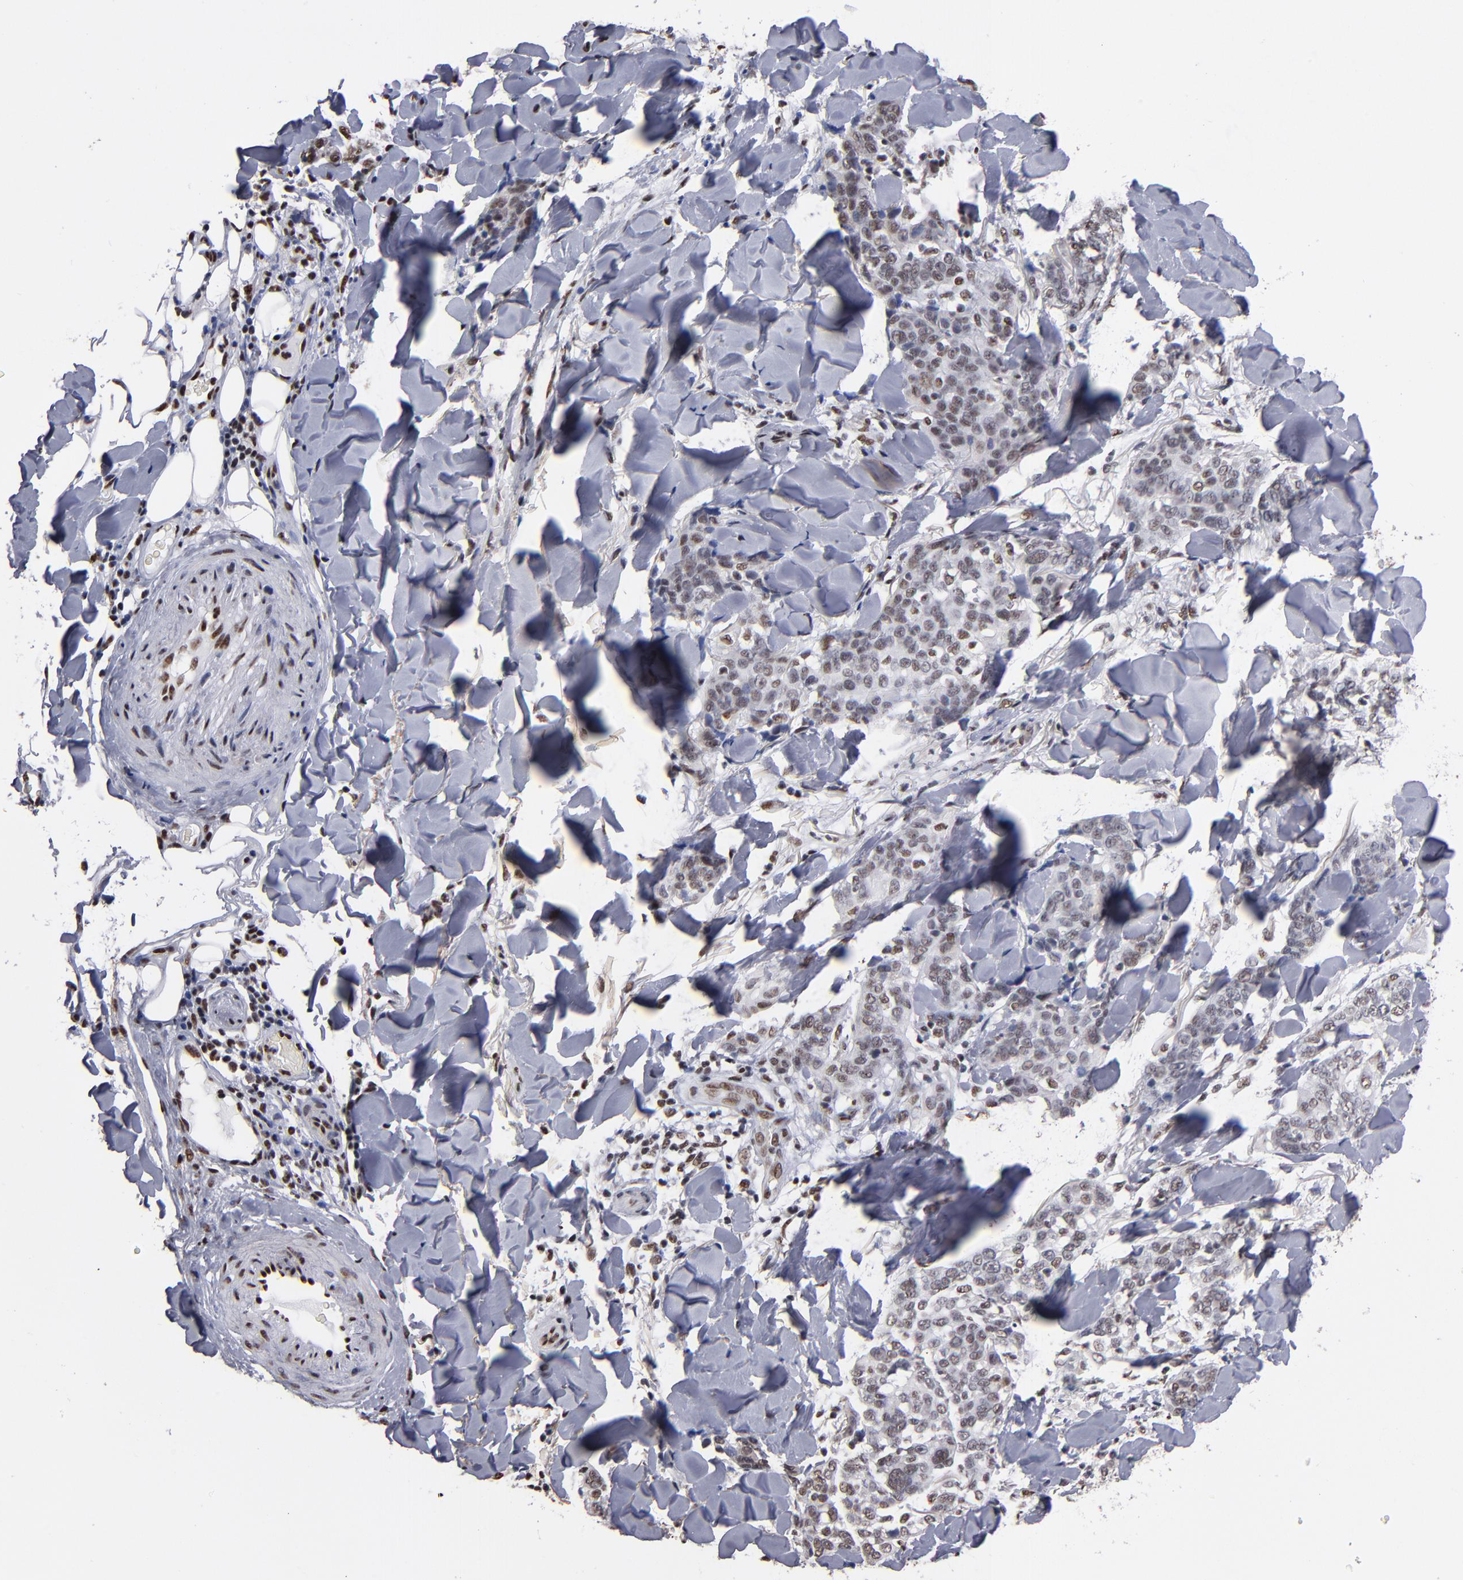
{"staining": {"intensity": "moderate", "quantity": "25%-75%", "location": "nuclear"}, "tissue": "skin cancer", "cell_type": "Tumor cells", "image_type": "cancer", "snomed": [{"axis": "morphology", "description": "Normal tissue, NOS"}, {"axis": "morphology", "description": "Squamous cell carcinoma, NOS"}, {"axis": "topography", "description": "Skin"}], "caption": "Skin cancer (squamous cell carcinoma) stained with a protein marker reveals moderate staining in tumor cells.", "gene": "MN1", "patient": {"sex": "female", "age": 83}}